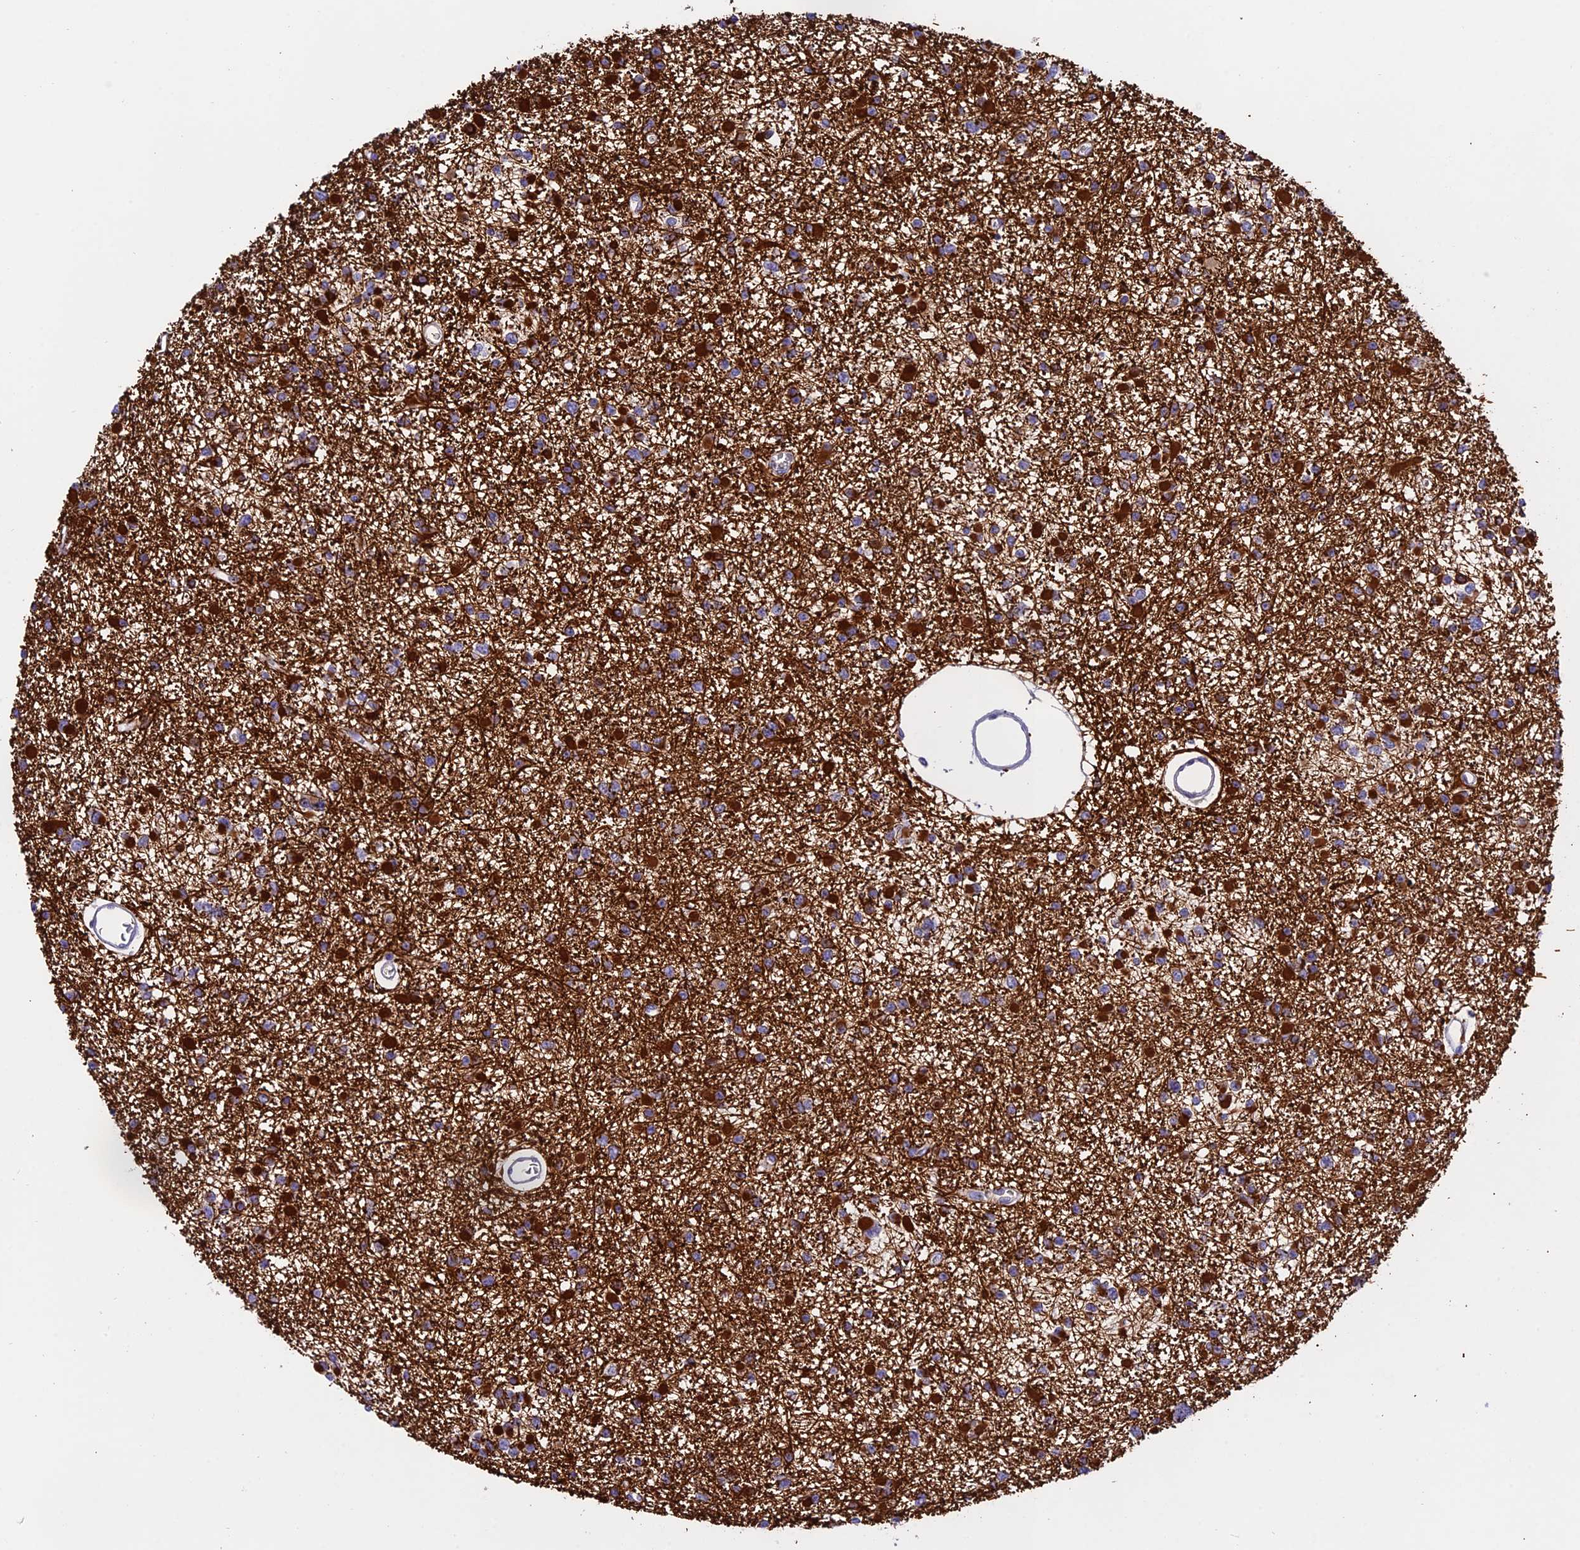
{"staining": {"intensity": "strong", "quantity": "<25%", "location": "cytoplasmic/membranous"}, "tissue": "glioma", "cell_type": "Tumor cells", "image_type": "cancer", "snomed": [{"axis": "morphology", "description": "Glioma, malignant, Low grade"}, {"axis": "topography", "description": "Brain"}], "caption": "Low-grade glioma (malignant) stained for a protein demonstrates strong cytoplasmic/membranous positivity in tumor cells.", "gene": "C17orf67", "patient": {"sex": "female", "age": 22}}